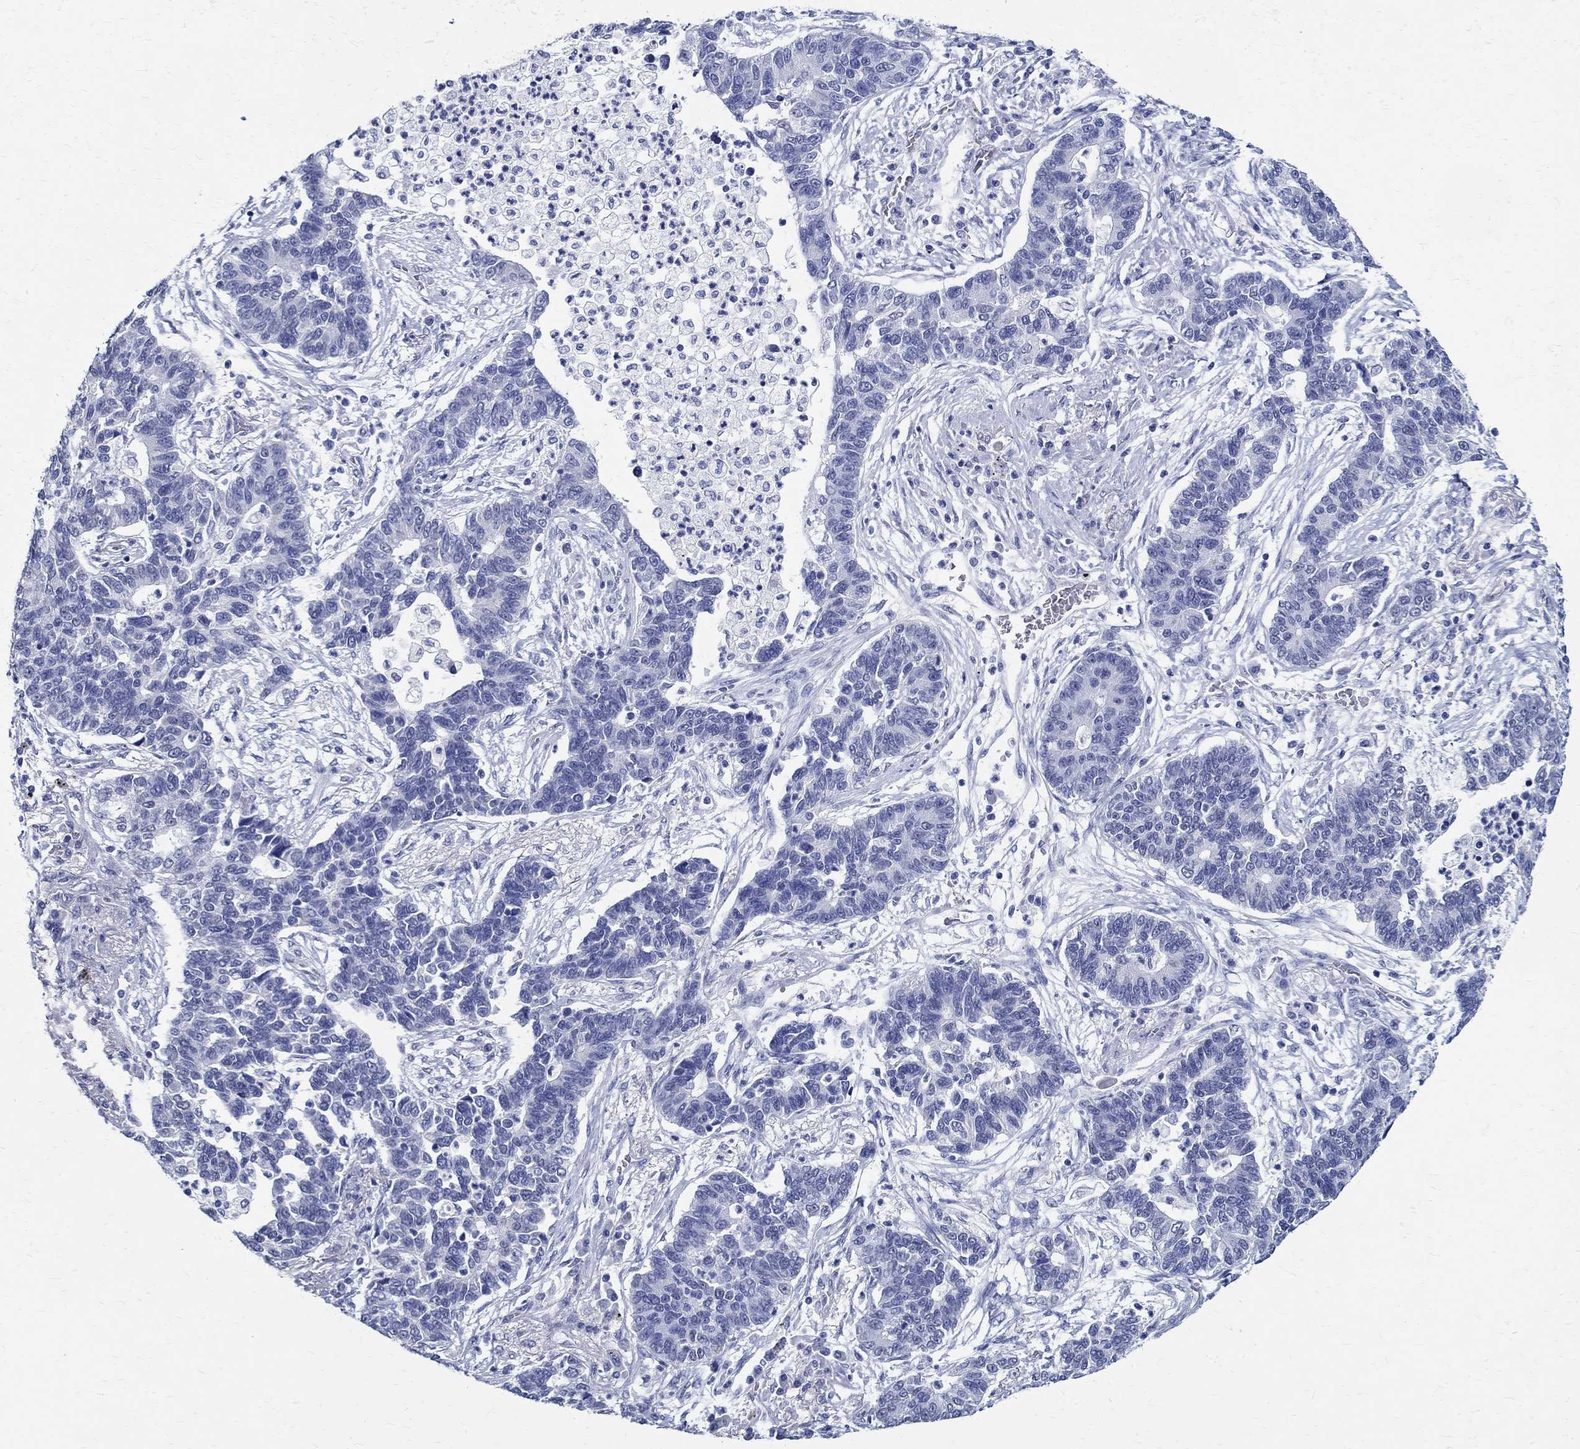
{"staining": {"intensity": "negative", "quantity": "none", "location": "none"}, "tissue": "lung cancer", "cell_type": "Tumor cells", "image_type": "cancer", "snomed": [{"axis": "morphology", "description": "Adenocarcinoma, NOS"}, {"axis": "topography", "description": "Lung"}], "caption": "IHC image of adenocarcinoma (lung) stained for a protein (brown), which shows no expression in tumor cells.", "gene": "TSPAN16", "patient": {"sex": "female", "age": 57}}